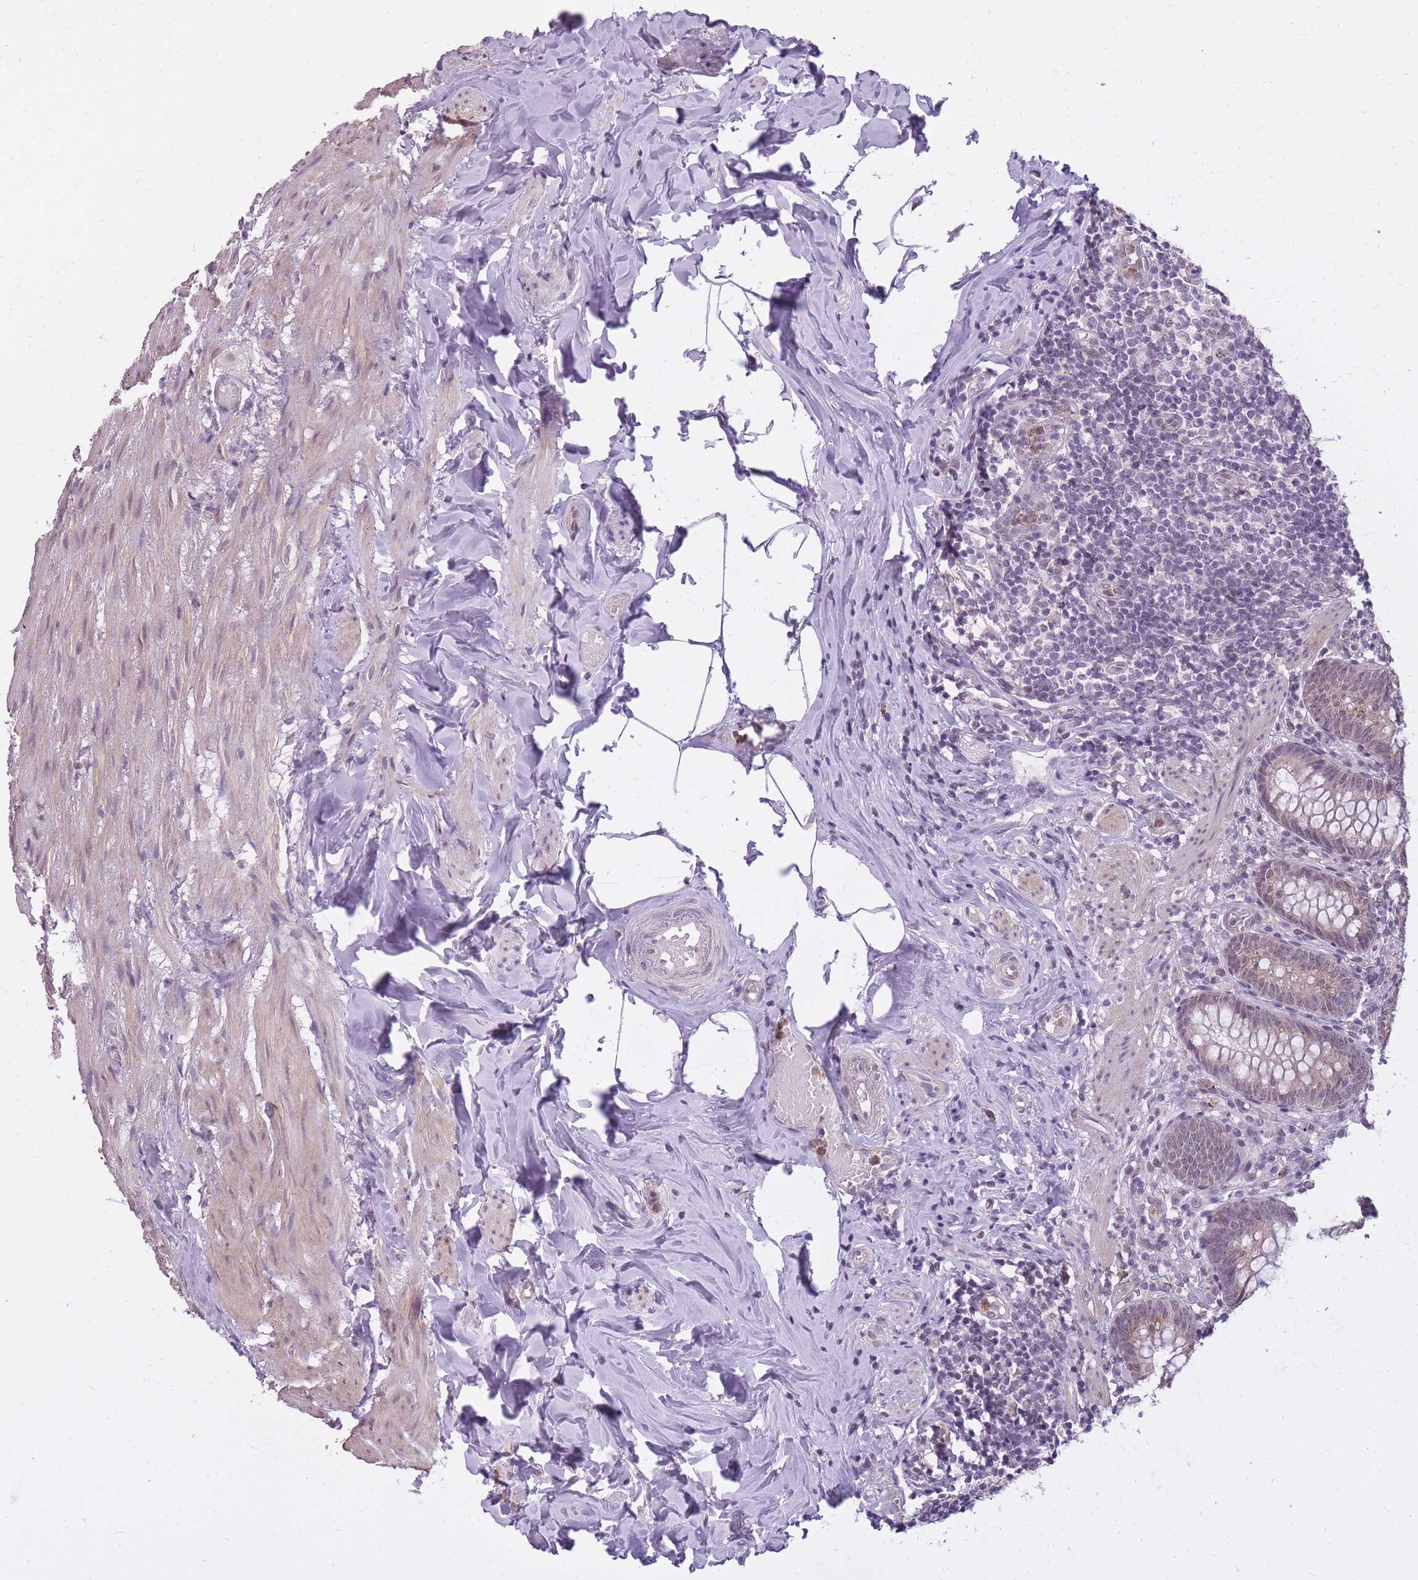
{"staining": {"intensity": "moderate", "quantity": "25%-75%", "location": "cytoplasmic/membranous,nuclear"}, "tissue": "appendix", "cell_type": "Glandular cells", "image_type": "normal", "snomed": [{"axis": "morphology", "description": "Normal tissue, NOS"}, {"axis": "topography", "description": "Appendix"}], "caption": "The micrograph displays immunohistochemical staining of unremarkable appendix. There is moderate cytoplasmic/membranous,nuclear expression is seen in approximately 25%-75% of glandular cells.", "gene": "TIGD1", "patient": {"sex": "male", "age": 55}}